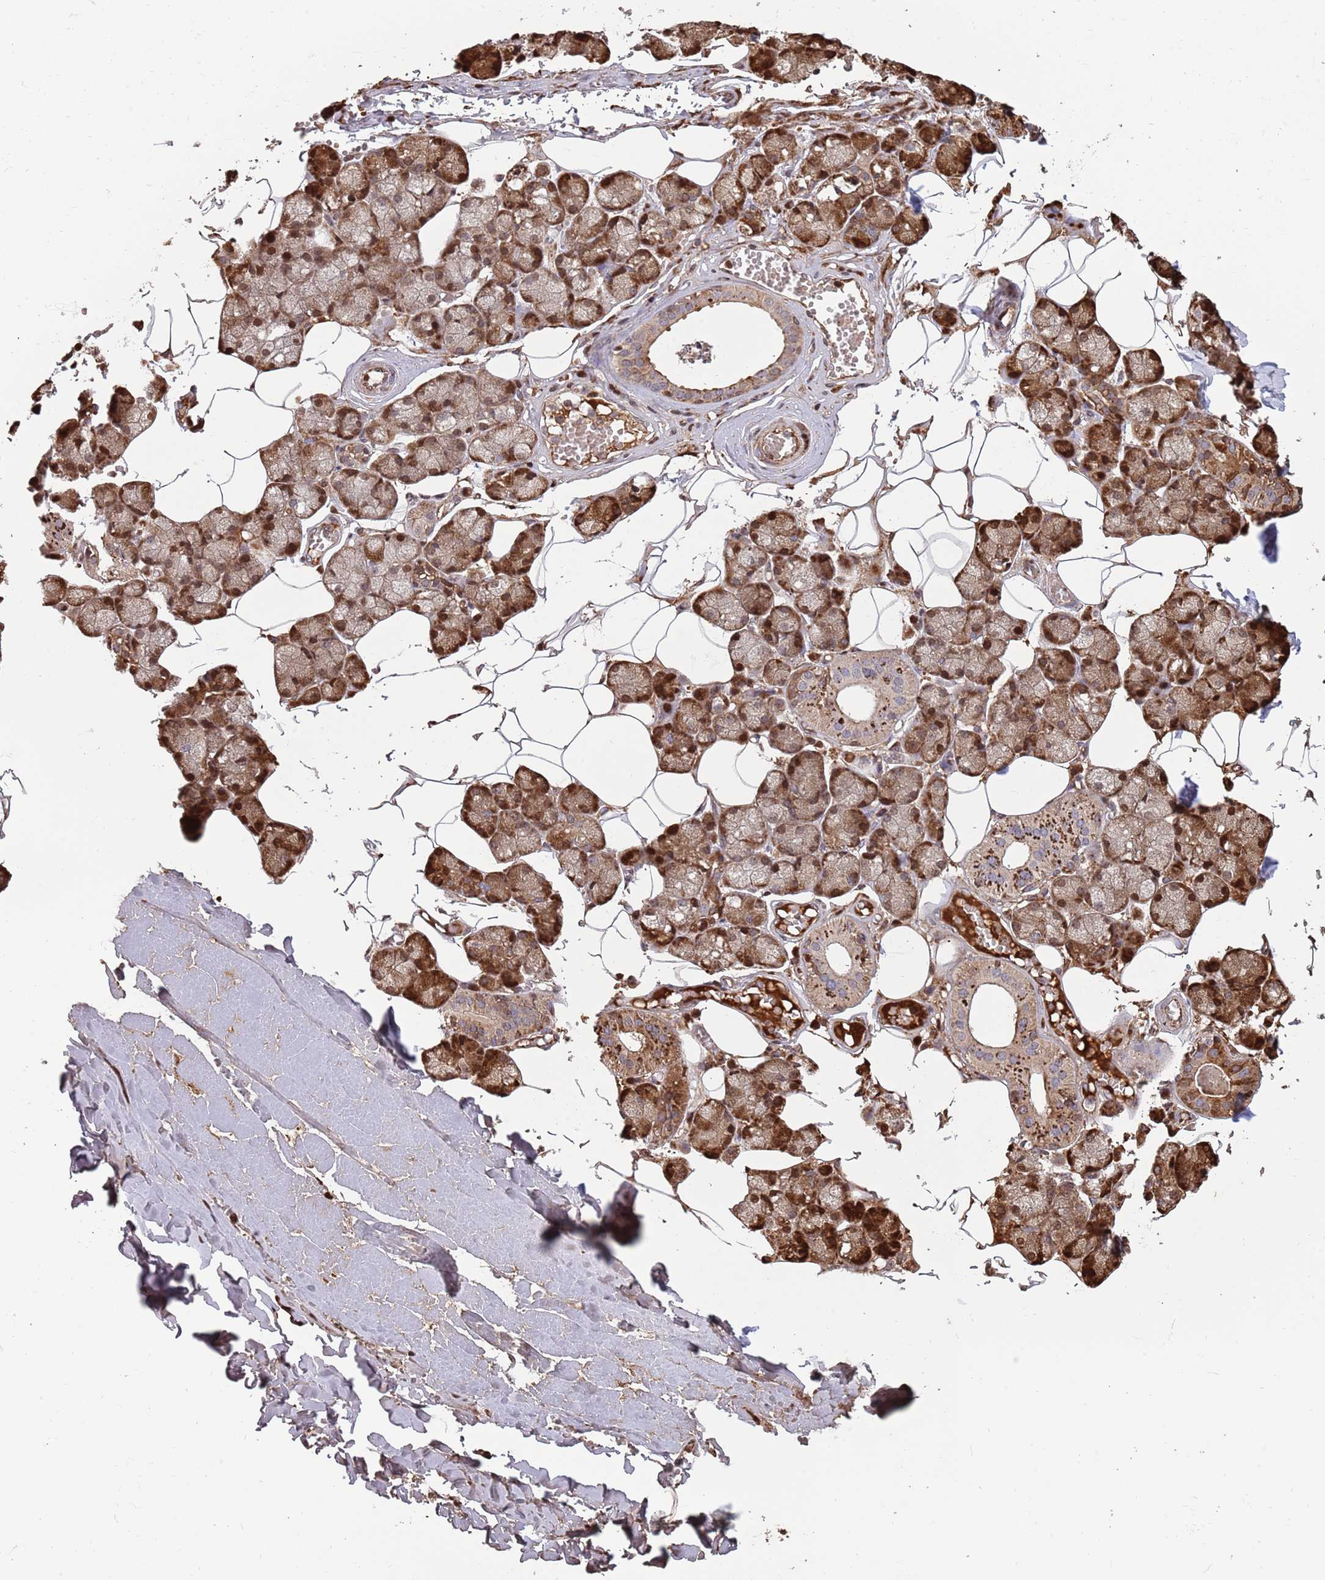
{"staining": {"intensity": "strong", "quantity": ">75%", "location": "cytoplasmic/membranous,nuclear"}, "tissue": "salivary gland", "cell_type": "Glandular cells", "image_type": "normal", "snomed": [{"axis": "morphology", "description": "Normal tissue, NOS"}, {"axis": "topography", "description": "Salivary gland"}], "caption": "A micrograph of salivary gland stained for a protein shows strong cytoplasmic/membranous,nuclear brown staining in glandular cells. (Stains: DAB in brown, nuclei in blue, Microscopy: brightfield microscopy at high magnification).", "gene": "SYNDIG1L", "patient": {"sex": "male", "age": 62}}